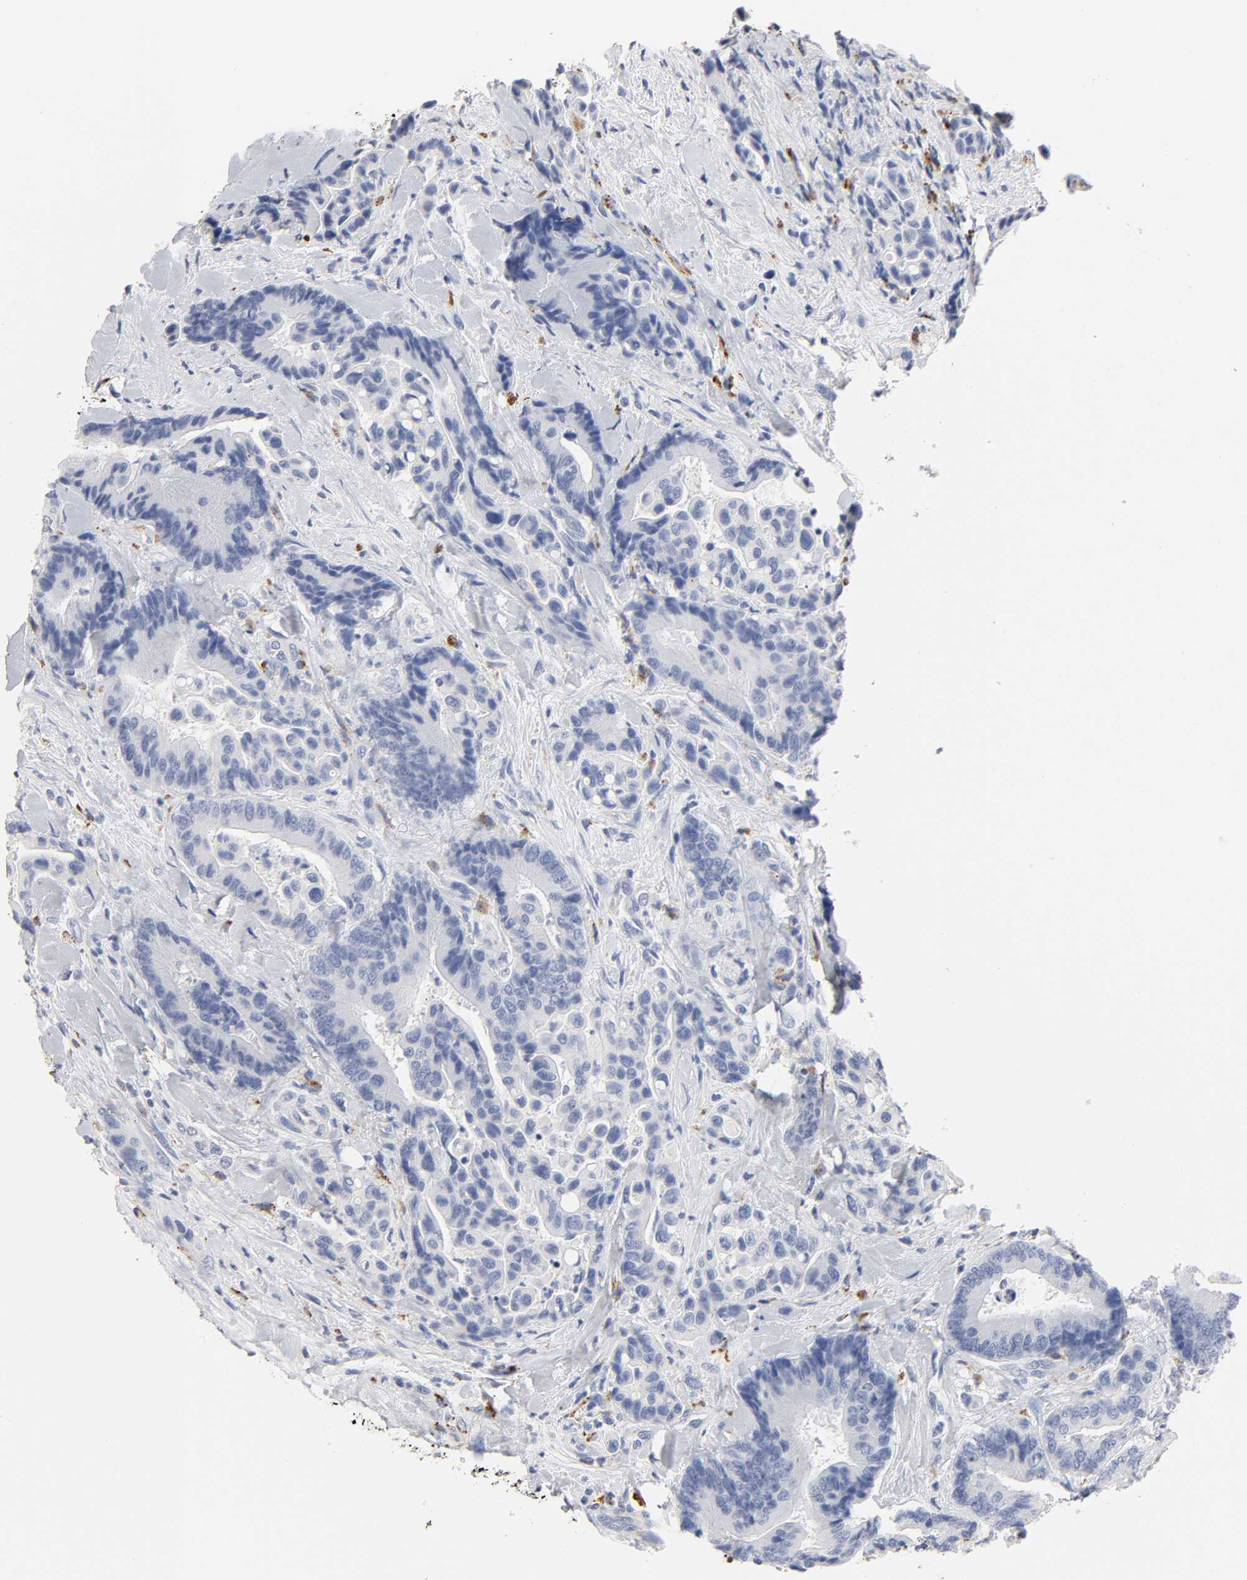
{"staining": {"intensity": "negative", "quantity": "none", "location": "none"}, "tissue": "colorectal cancer", "cell_type": "Tumor cells", "image_type": "cancer", "snomed": [{"axis": "morphology", "description": "Normal tissue, NOS"}, {"axis": "morphology", "description": "Adenocarcinoma, NOS"}, {"axis": "topography", "description": "Colon"}], "caption": "A photomicrograph of colorectal cancer stained for a protein exhibits no brown staining in tumor cells.", "gene": "PLP1", "patient": {"sex": "male", "age": 82}}